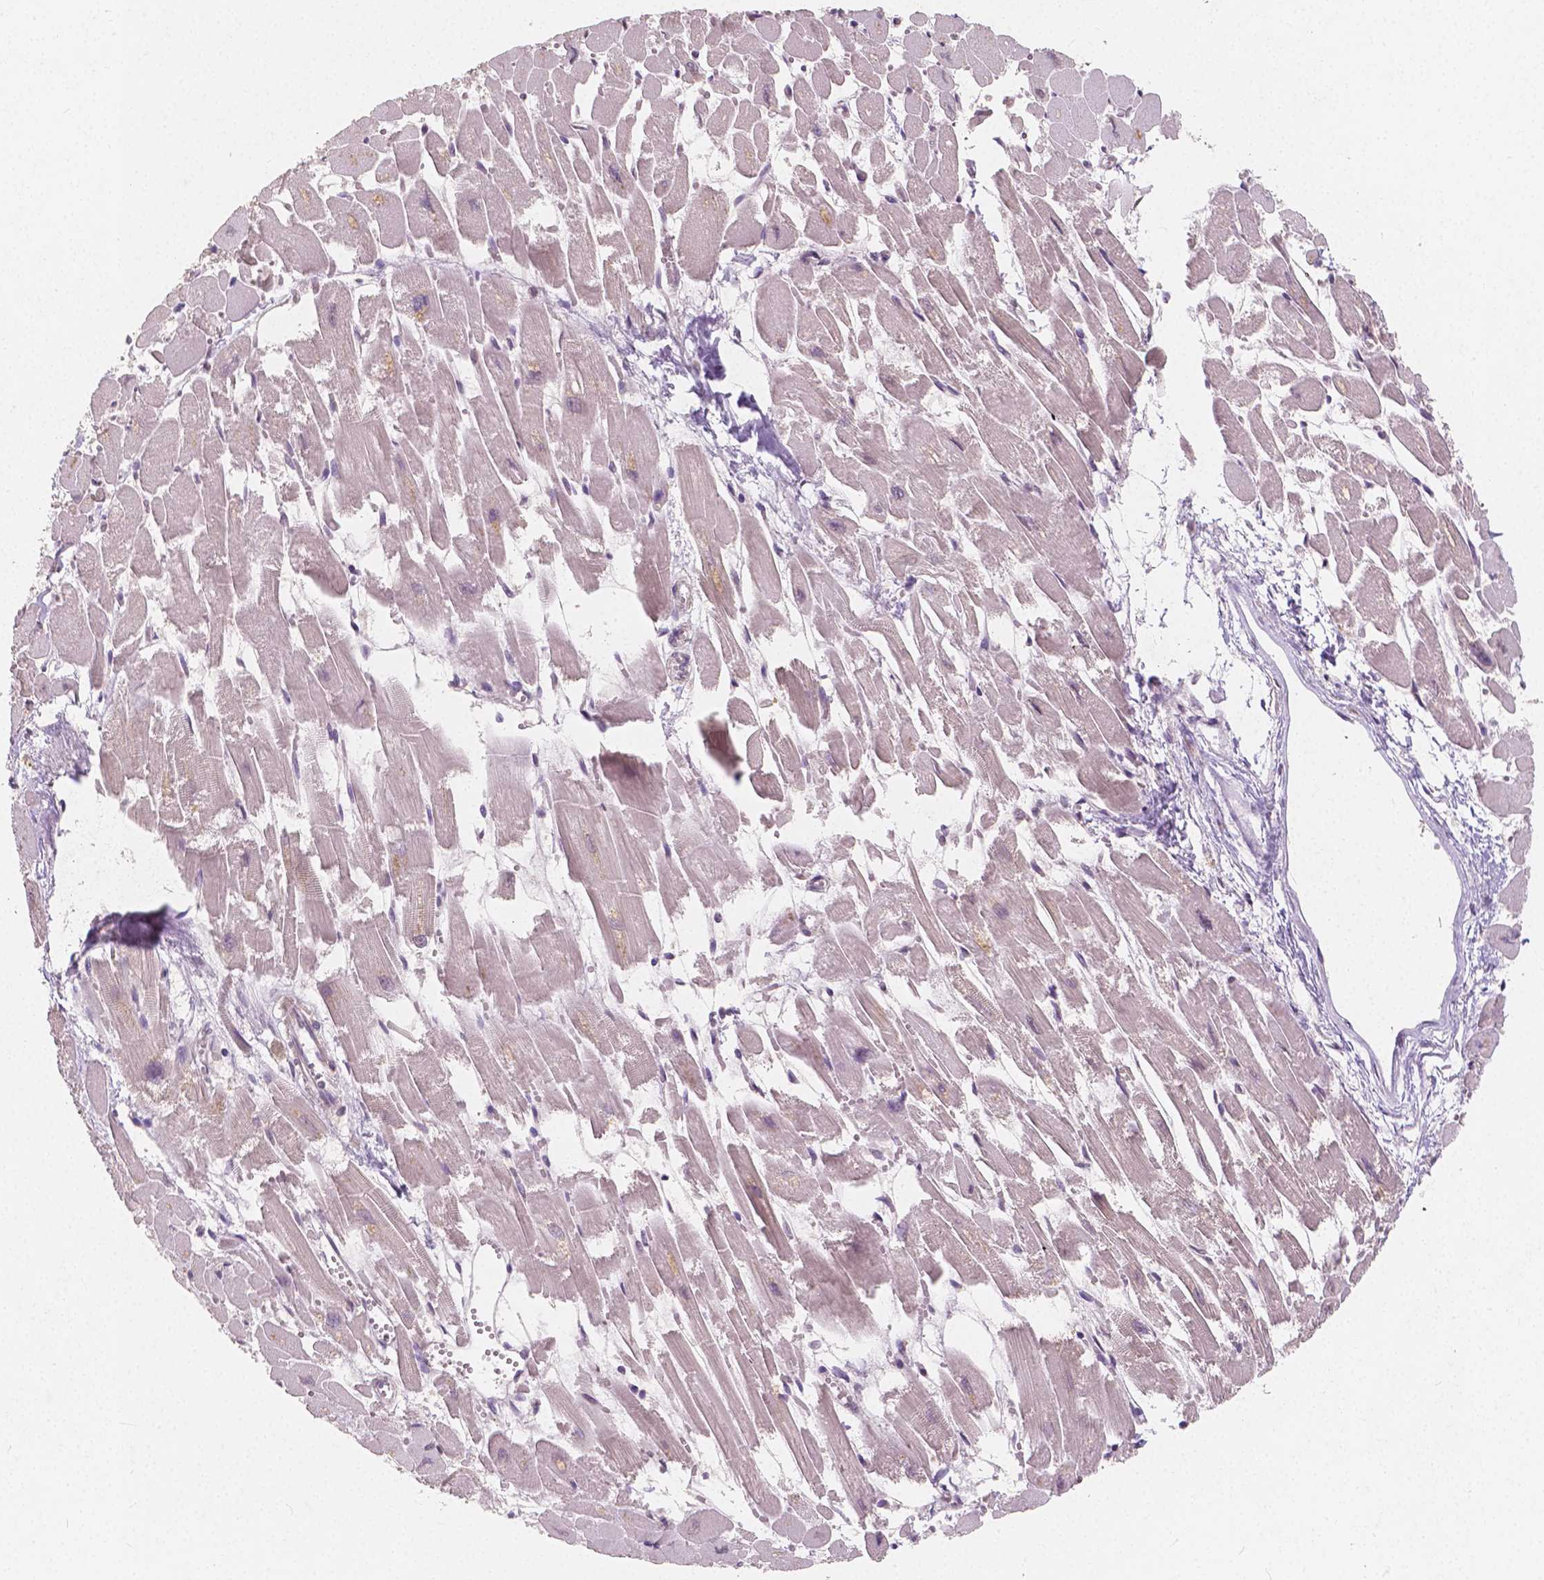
{"staining": {"intensity": "negative", "quantity": "none", "location": "none"}, "tissue": "heart muscle", "cell_type": "Cardiomyocytes", "image_type": "normal", "snomed": [{"axis": "morphology", "description": "Normal tissue, NOS"}, {"axis": "topography", "description": "Heart"}], "caption": "There is no significant staining in cardiomyocytes of heart muscle. (DAB (3,3'-diaminobenzidine) immunohistochemistry with hematoxylin counter stain).", "gene": "NOLC1", "patient": {"sex": "female", "age": 52}}